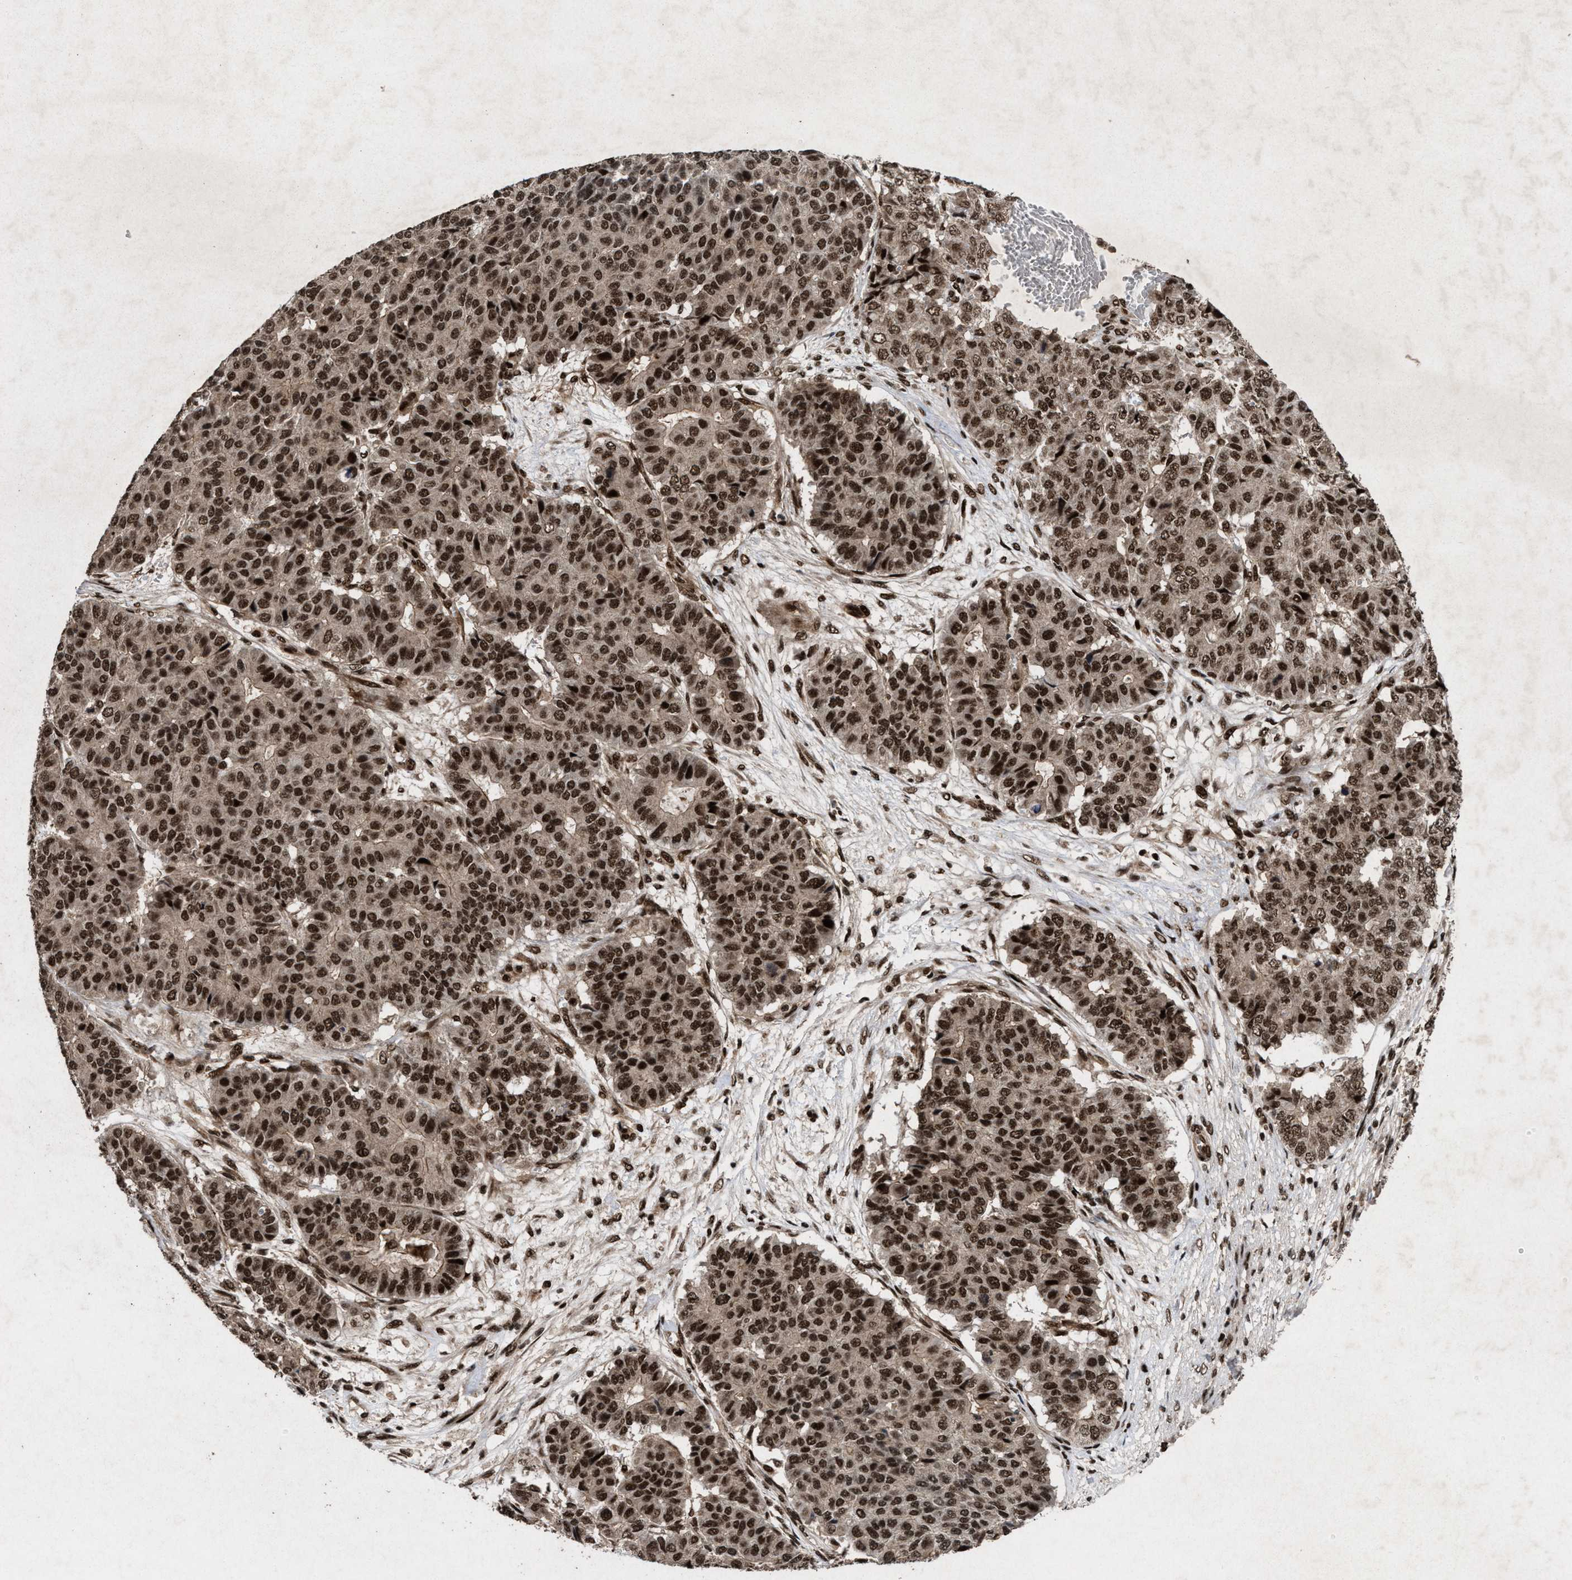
{"staining": {"intensity": "strong", "quantity": ">75%", "location": "nuclear"}, "tissue": "pancreatic cancer", "cell_type": "Tumor cells", "image_type": "cancer", "snomed": [{"axis": "morphology", "description": "Adenocarcinoma, NOS"}, {"axis": "topography", "description": "Pancreas"}], "caption": "Strong nuclear positivity for a protein is appreciated in approximately >75% of tumor cells of pancreatic adenocarcinoma using immunohistochemistry (IHC).", "gene": "WIZ", "patient": {"sex": "male", "age": 50}}